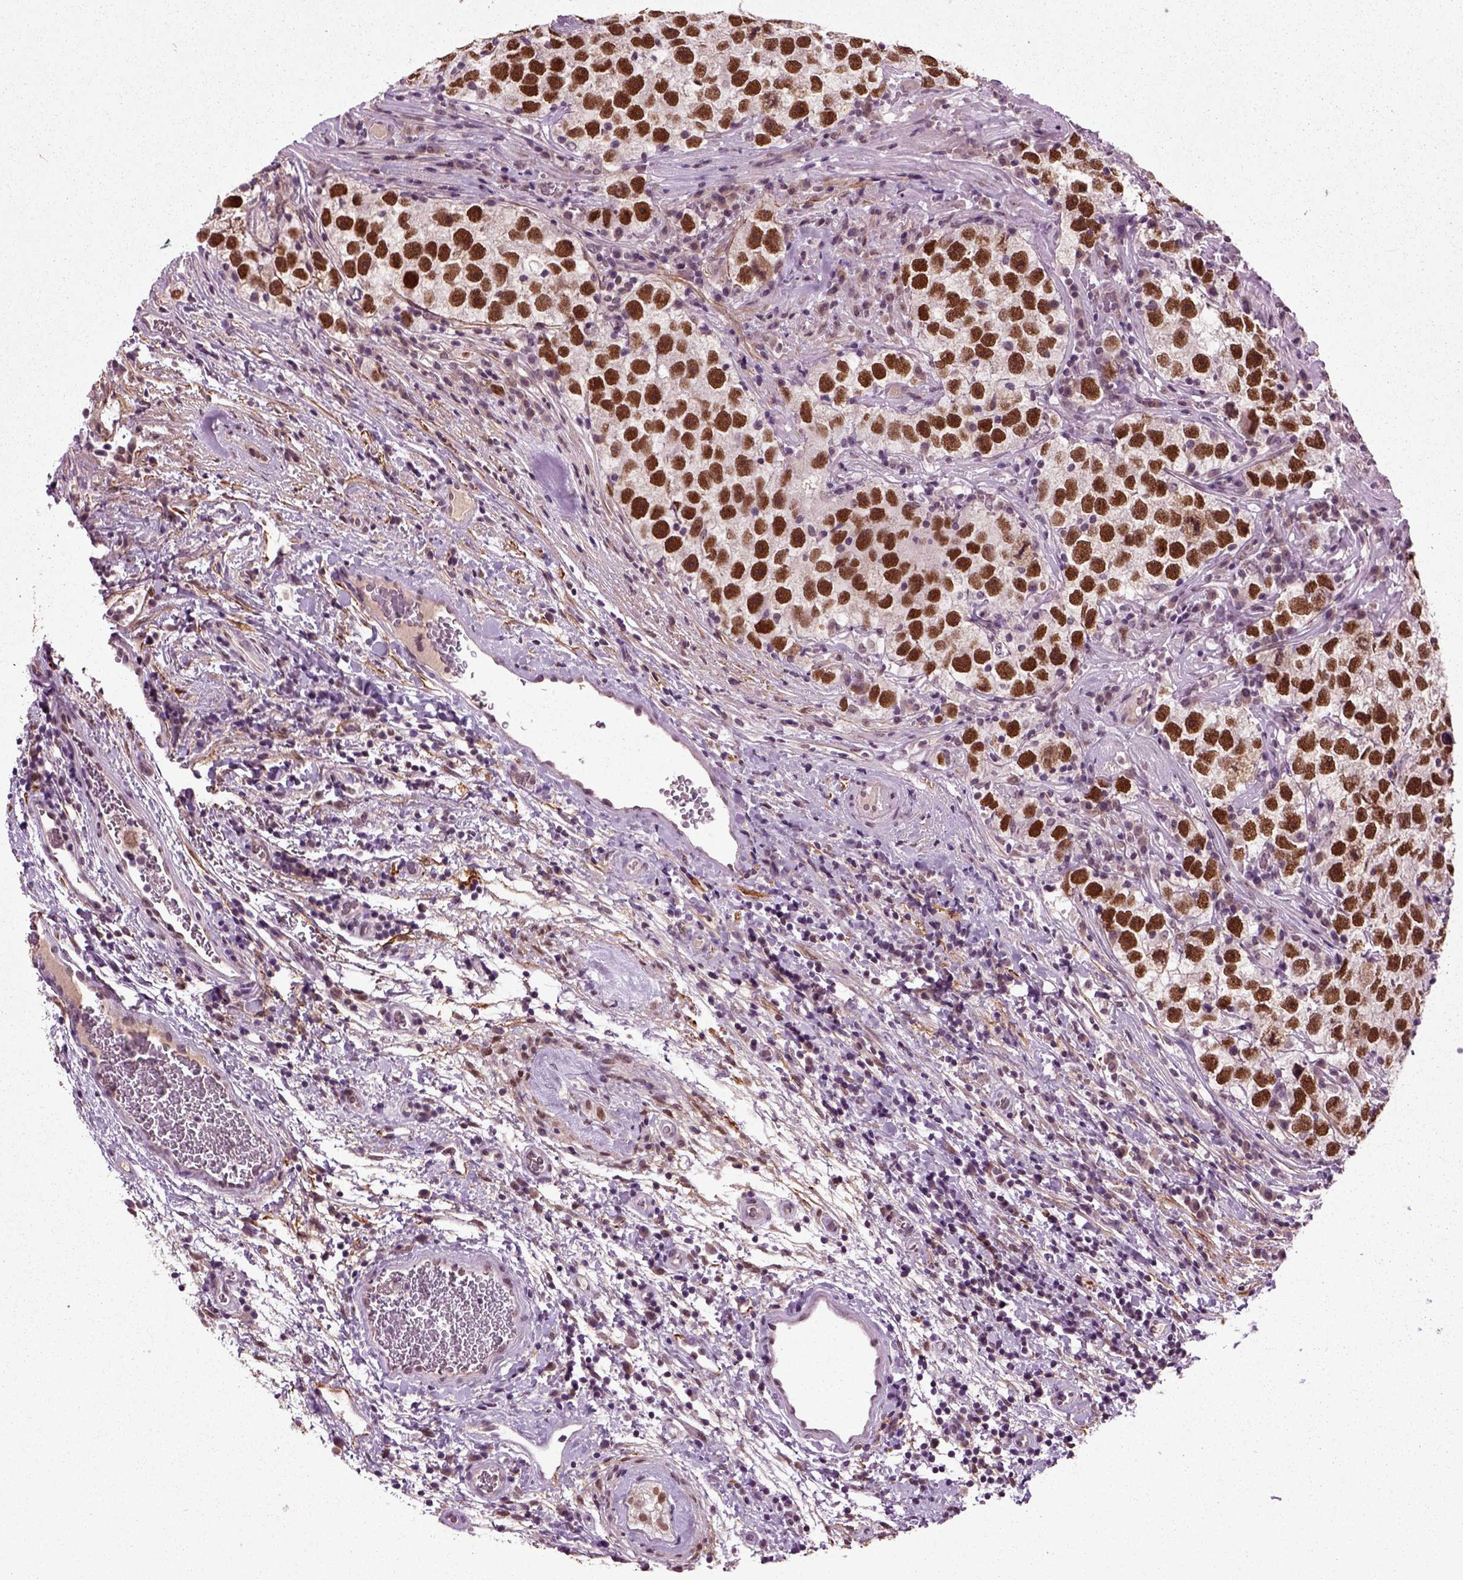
{"staining": {"intensity": "strong", "quantity": ">75%", "location": "nuclear"}, "tissue": "testis cancer", "cell_type": "Tumor cells", "image_type": "cancer", "snomed": [{"axis": "morphology", "description": "Normal tissue, NOS"}, {"axis": "morphology", "description": "Seminoma, NOS"}, {"axis": "topography", "description": "Testis"}], "caption": "Strong nuclear protein positivity is present in approximately >75% of tumor cells in testis cancer.", "gene": "RCOR3", "patient": {"sex": "male", "age": 31}}